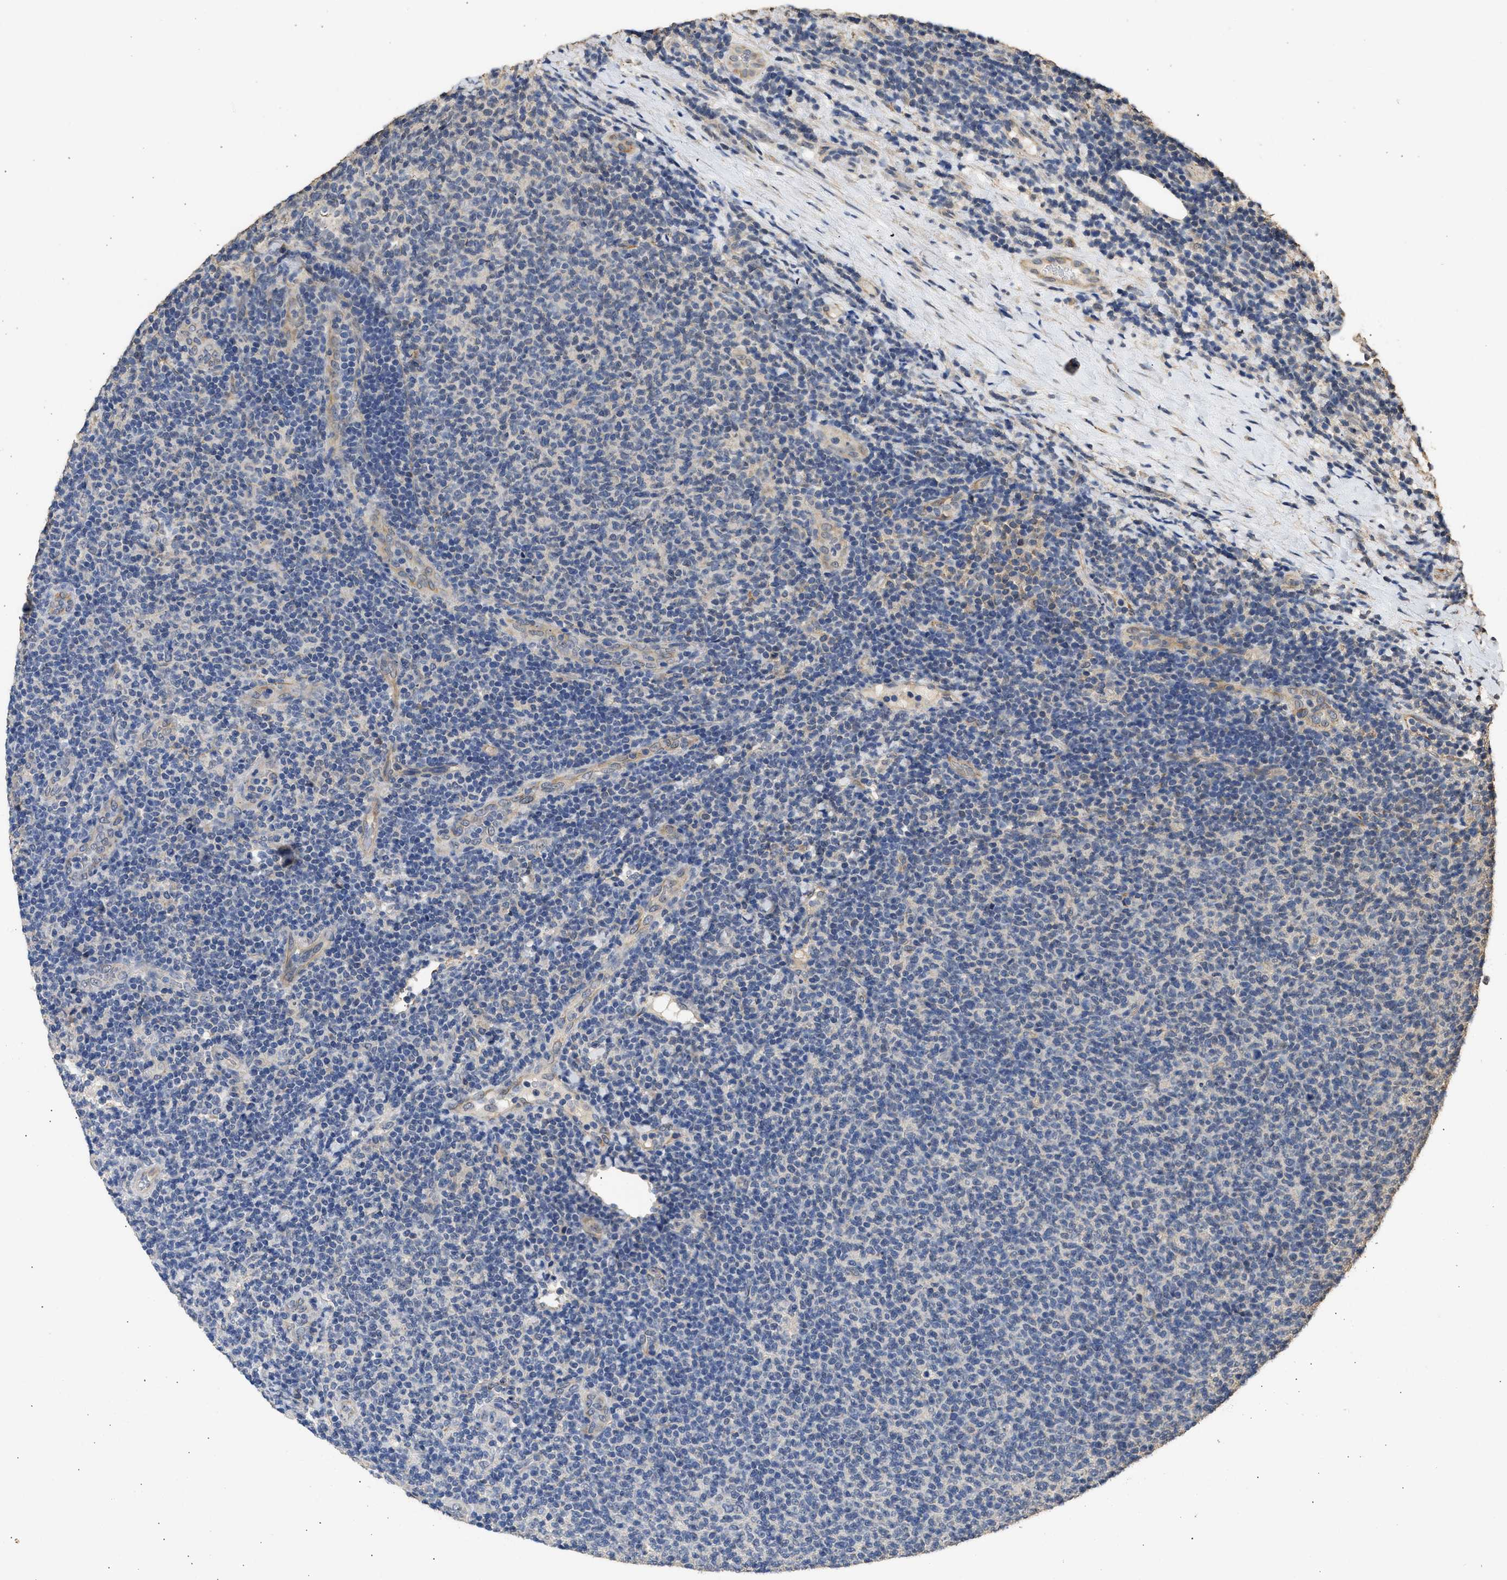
{"staining": {"intensity": "negative", "quantity": "none", "location": "none"}, "tissue": "lymphoma", "cell_type": "Tumor cells", "image_type": "cancer", "snomed": [{"axis": "morphology", "description": "Malignant lymphoma, non-Hodgkin's type, Low grade"}, {"axis": "topography", "description": "Lymph node"}], "caption": "An image of lymphoma stained for a protein demonstrates no brown staining in tumor cells.", "gene": "SPINT2", "patient": {"sex": "male", "age": 66}}